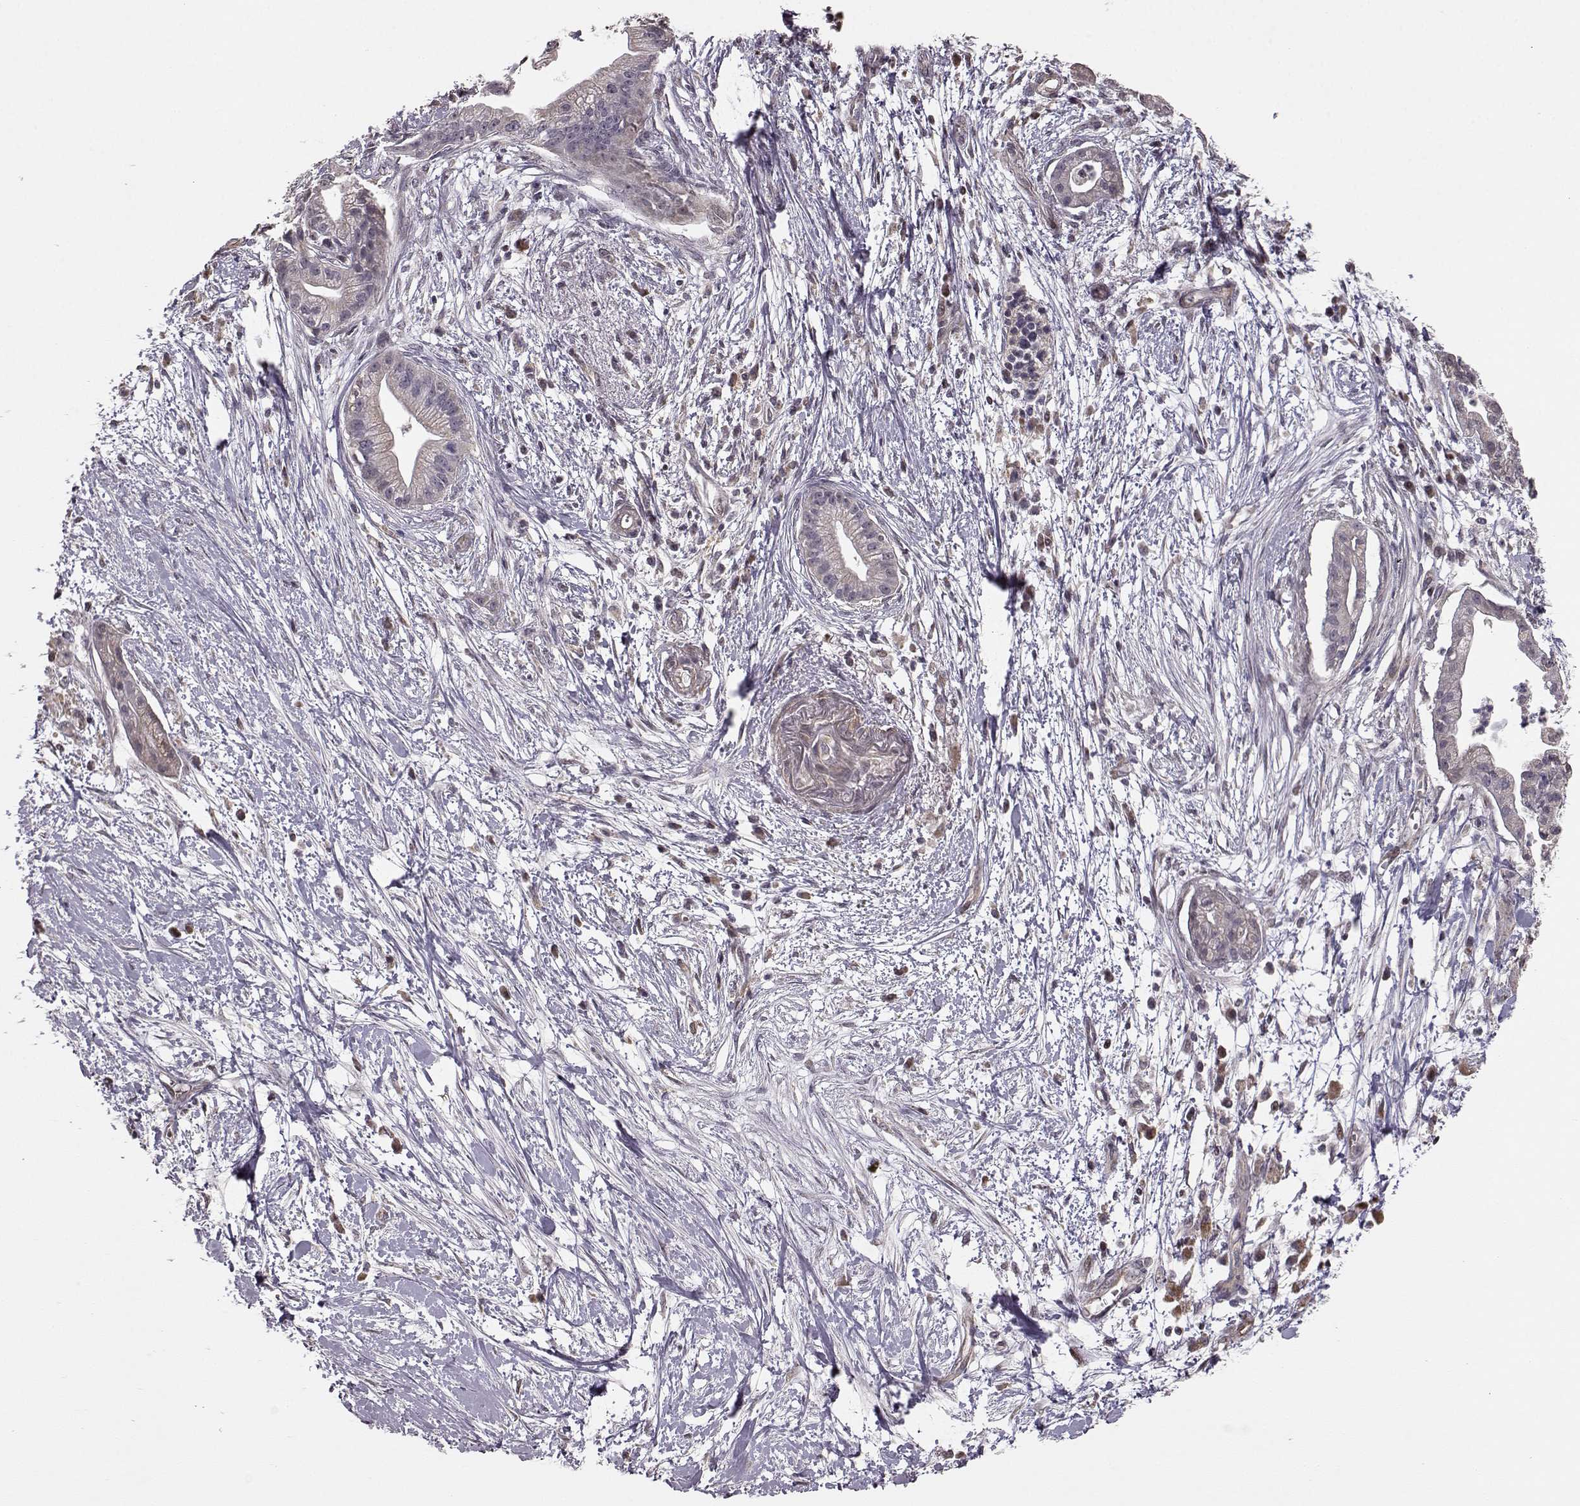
{"staining": {"intensity": "negative", "quantity": "none", "location": "none"}, "tissue": "pancreatic cancer", "cell_type": "Tumor cells", "image_type": "cancer", "snomed": [{"axis": "morphology", "description": "Normal tissue, NOS"}, {"axis": "morphology", "description": "Adenocarcinoma, NOS"}, {"axis": "topography", "description": "Lymph node"}, {"axis": "topography", "description": "Pancreas"}], "caption": "Immunohistochemistry histopathology image of neoplastic tissue: human pancreatic cancer (adenocarcinoma) stained with DAB exhibits no significant protein staining in tumor cells.", "gene": "BACH2", "patient": {"sex": "female", "age": 58}}